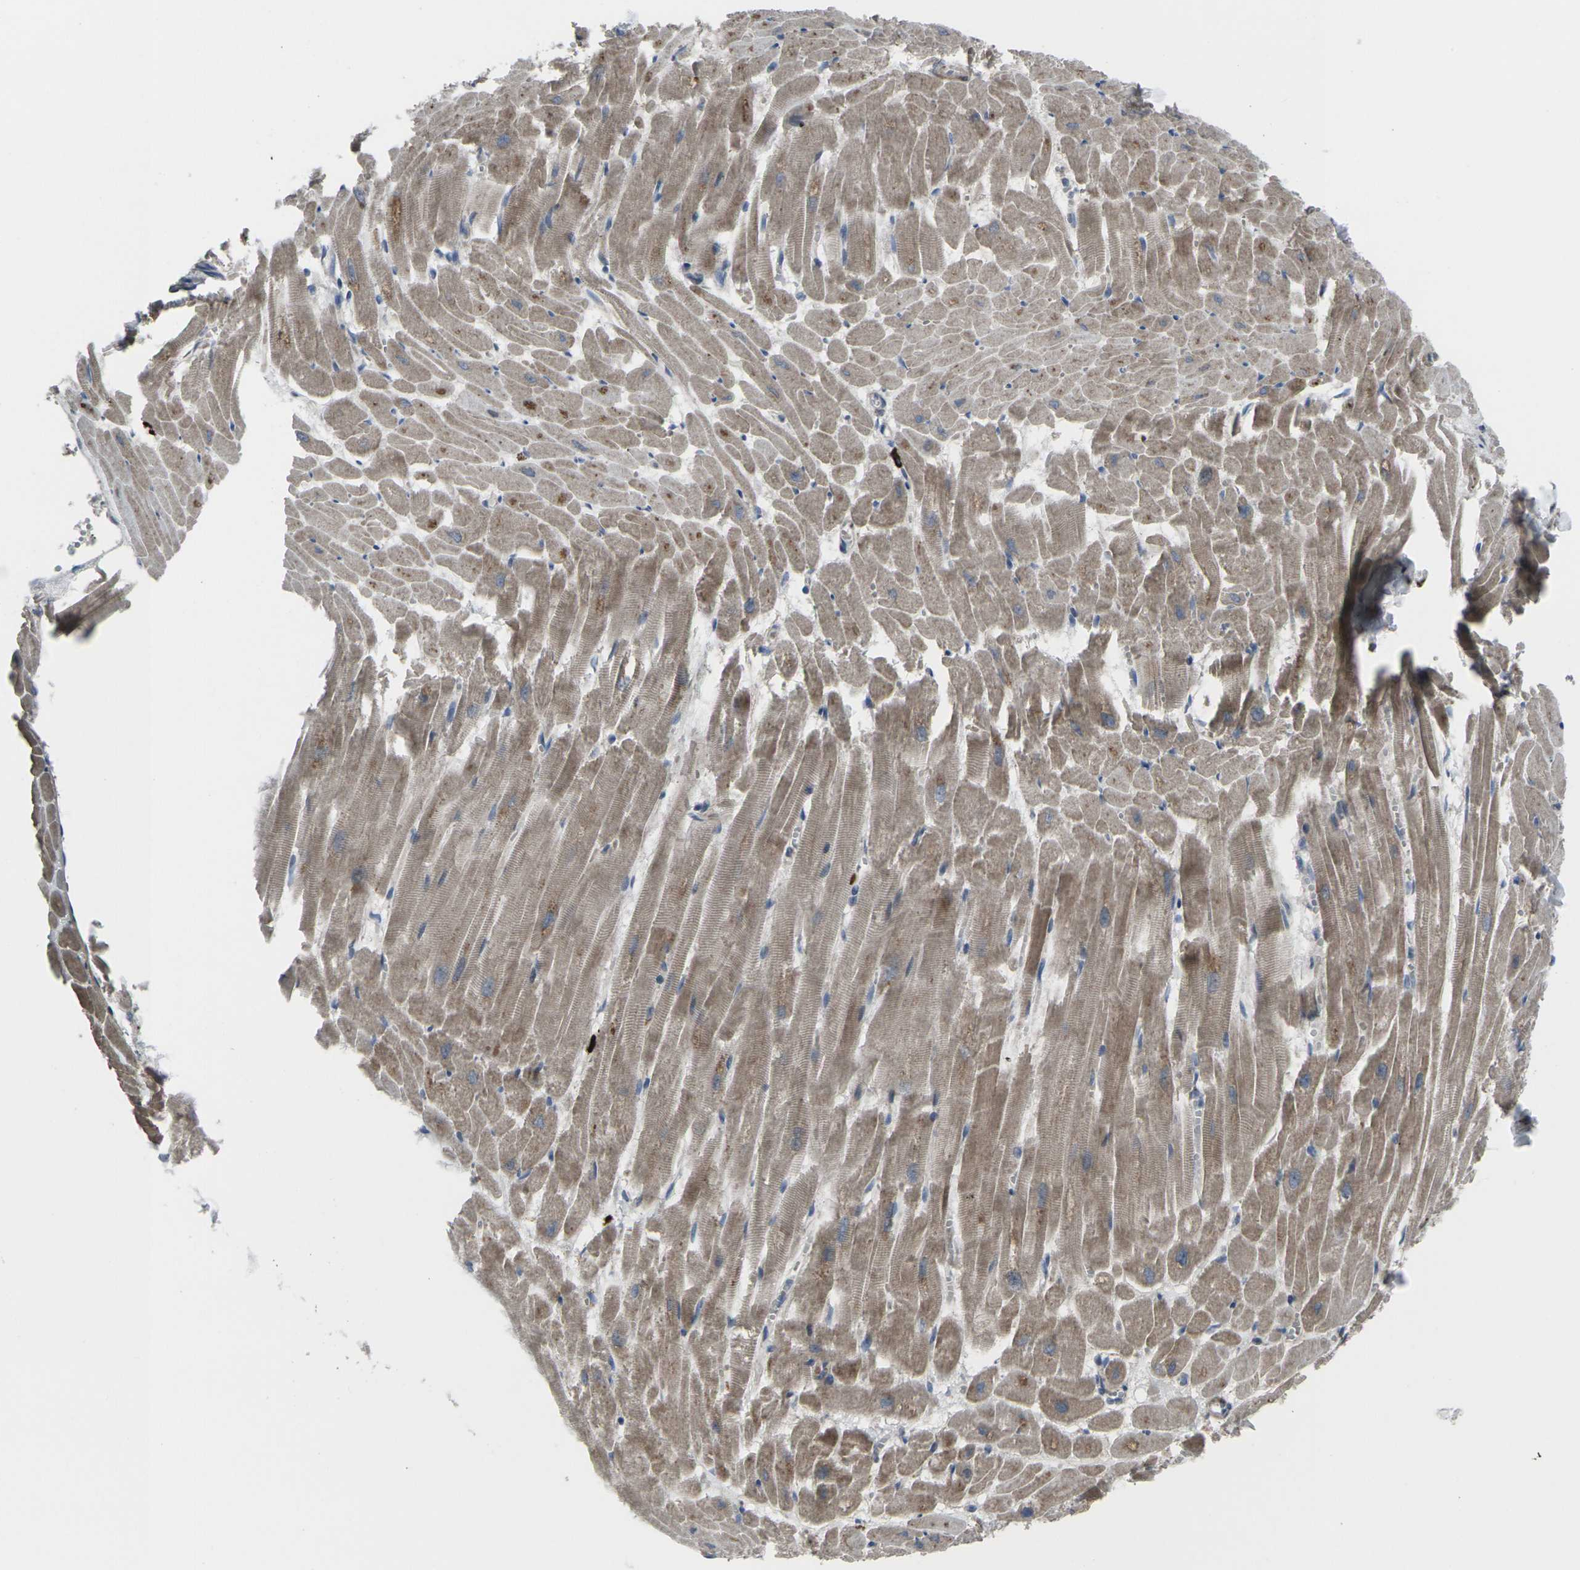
{"staining": {"intensity": "moderate", "quantity": ">75%", "location": "cytoplasmic/membranous"}, "tissue": "heart muscle", "cell_type": "Cardiomyocytes", "image_type": "normal", "snomed": [{"axis": "morphology", "description": "Normal tissue, NOS"}, {"axis": "topography", "description": "Heart"}], "caption": "The micrograph shows a brown stain indicating the presence of a protein in the cytoplasmic/membranous of cardiomyocytes in heart muscle. The protein is shown in brown color, while the nuclei are stained blue.", "gene": "CCR10", "patient": {"sex": "female", "age": 19}}